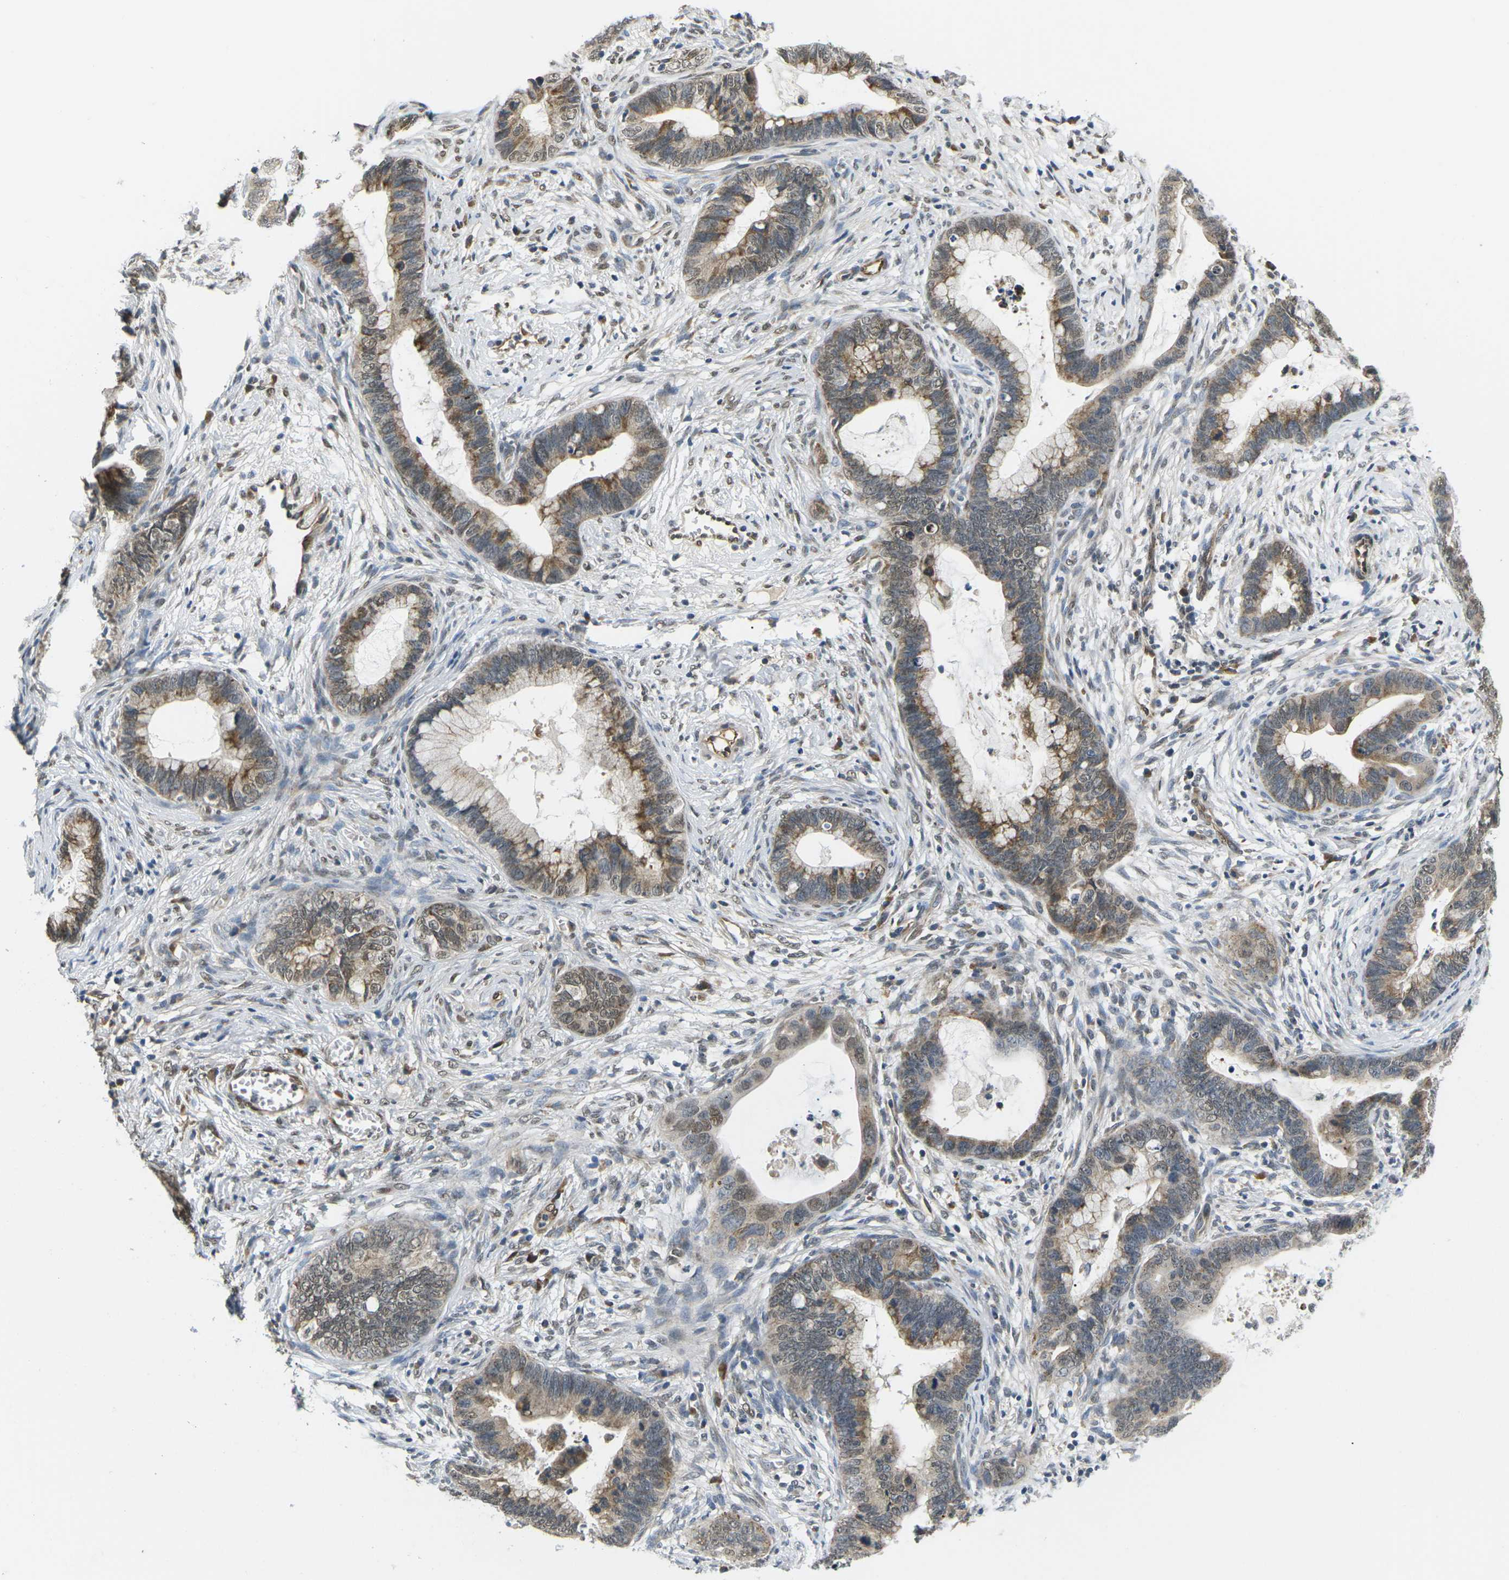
{"staining": {"intensity": "moderate", "quantity": ">75%", "location": "cytoplasmic/membranous,nuclear"}, "tissue": "cervical cancer", "cell_type": "Tumor cells", "image_type": "cancer", "snomed": [{"axis": "morphology", "description": "Adenocarcinoma, NOS"}, {"axis": "topography", "description": "Cervix"}], "caption": "IHC of adenocarcinoma (cervical) exhibits medium levels of moderate cytoplasmic/membranous and nuclear positivity in about >75% of tumor cells. (brown staining indicates protein expression, while blue staining denotes nuclei).", "gene": "ERBB4", "patient": {"sex": "female", "age": 44}}